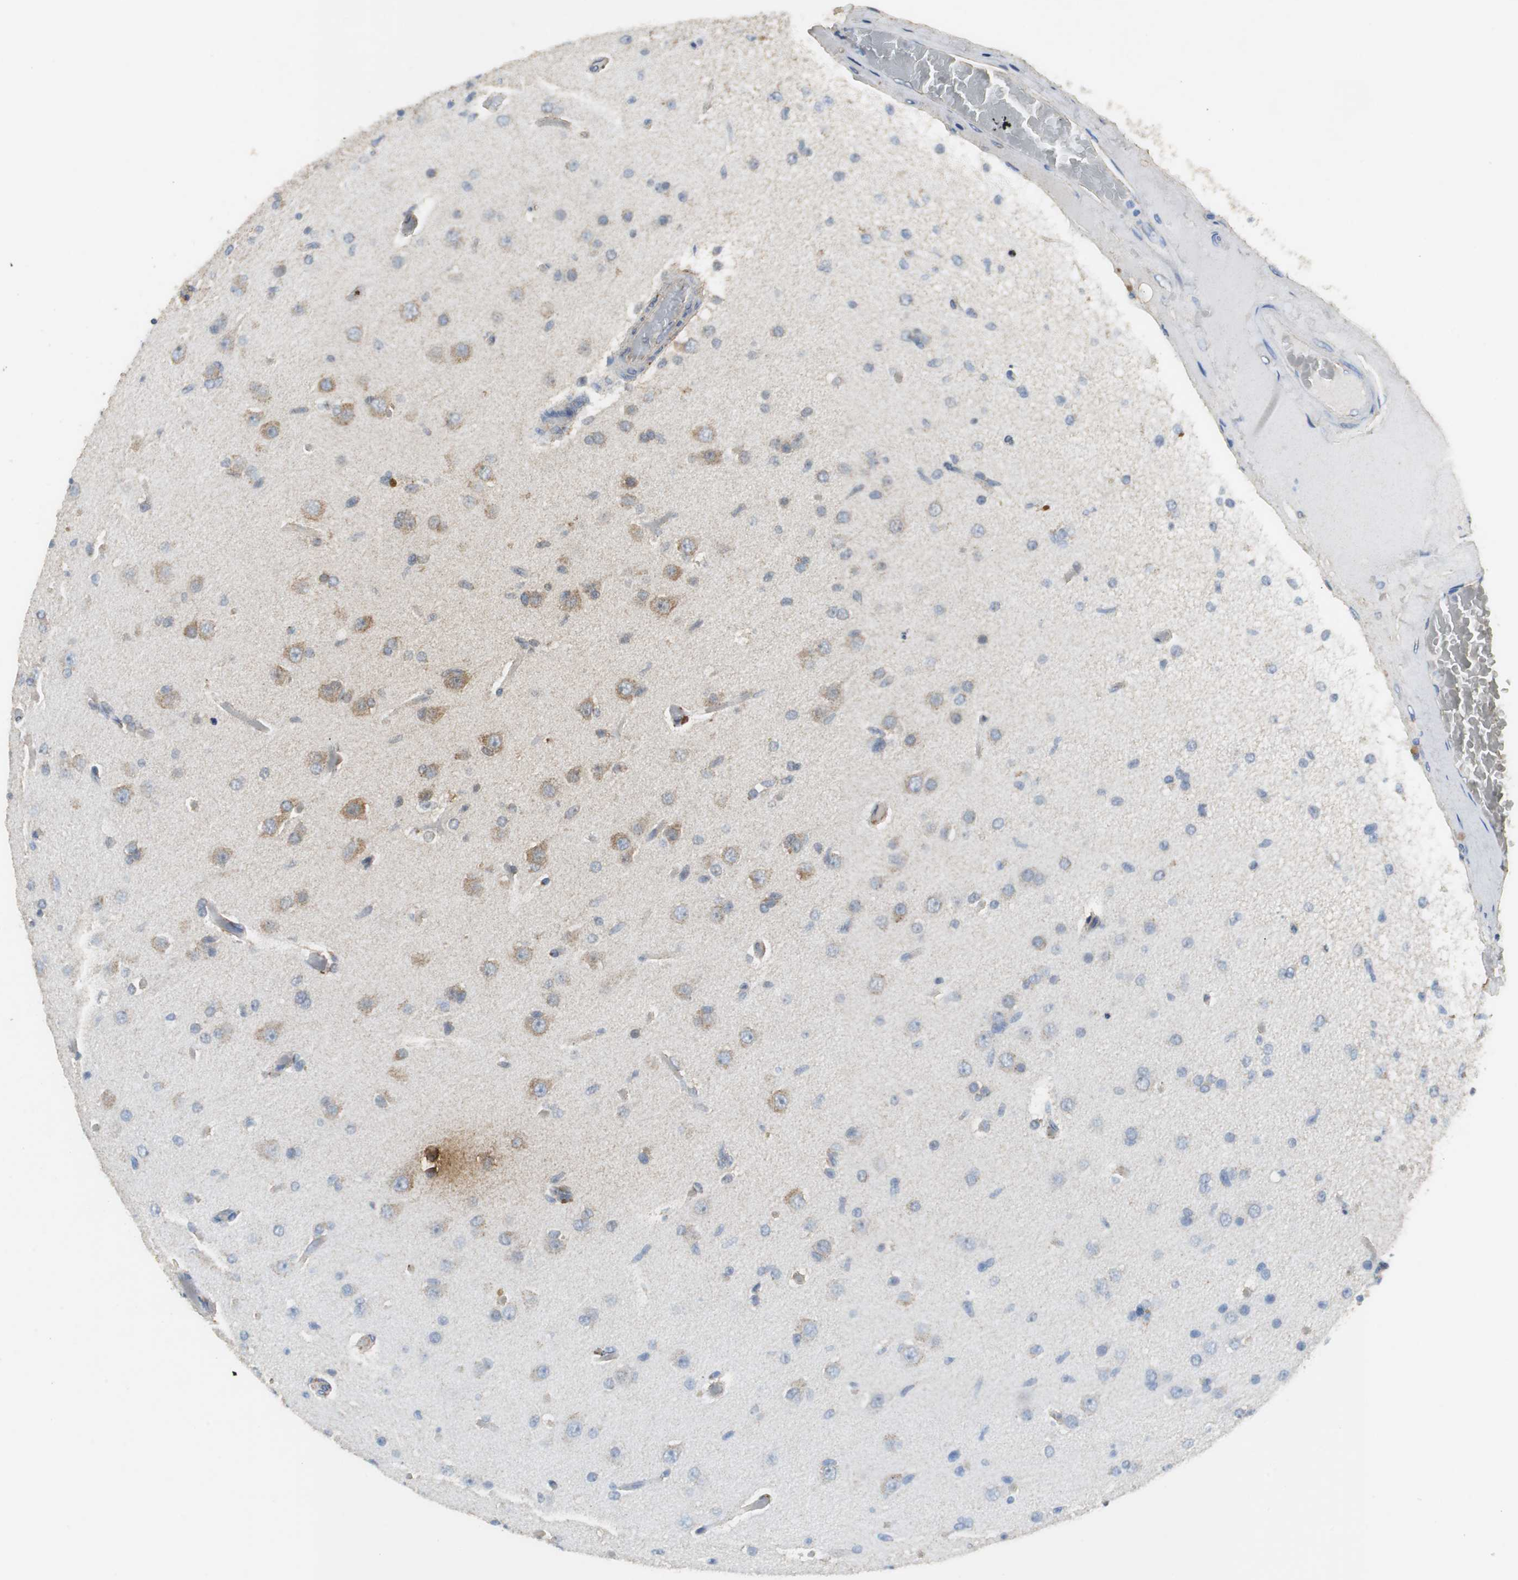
{"staining": {"intensity": "moderate", "quantity": "25%-75%", "location": "cytoplasmic/membranous"}, "tissue": "glioma", "cell_type": "Tumor cells", "image_type": "cancer", "snomed": [{"axis": "morphology", "description": "Glioma, malignant, High grade"}, {"axis": "topography", "description": "Brain"}], "caption": "Tumor cells display medium levels of moderate cytoplasmic/membranous expression in approximately 25%-75% of cells in glioma. (Stains: DAB (3,3'-diaminobenzidine) in brown, nuclei in blue, Microscopy: brightfield microscopy at high magnification).", "gene": "VBP1", "patient": {"sex": "male", "age": 33}}